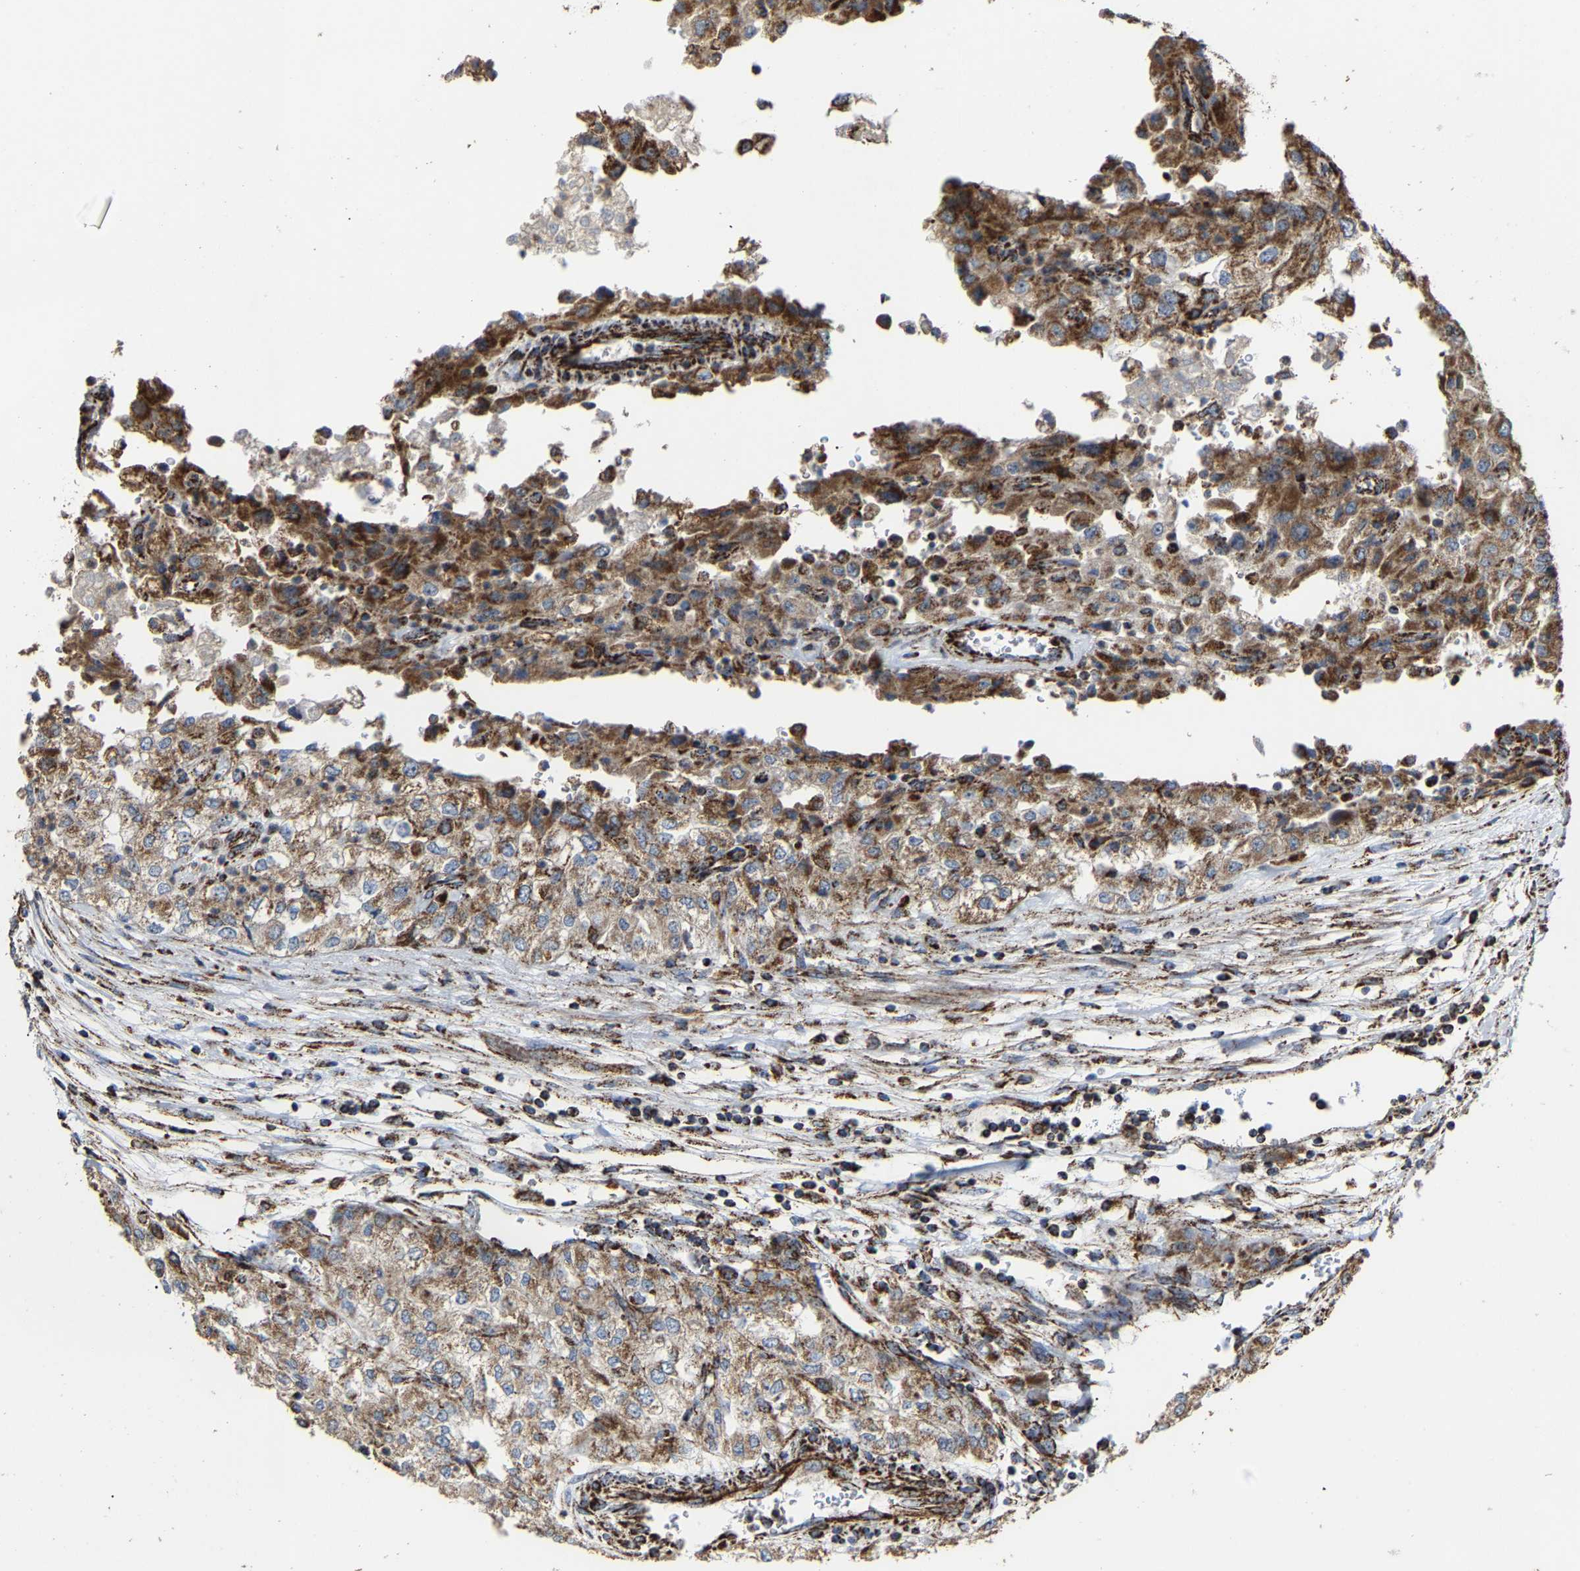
{"staining": {"intensity": "moderate", "quantity": ">75%", "location": "cytoplasmic/membranous"}, "tissue": "renal cancer", "cell_type": "Tumor cells", "image_type": "cancer", "snomed": [{"axis": "morphology", "description": "Adenocarcinoma, NOS"}, {"axis": "topography", "description": "Kidney"}], "caption": "A micrograph showing moderate cytoplasmic/membranous positivity in approximately >75% of tumor cells in renal adenocarcinoma, as visualized by brown immunohistochemical staining.", "gene": "NDUFV3", "patient": {"sex": "female", "age": 54}}